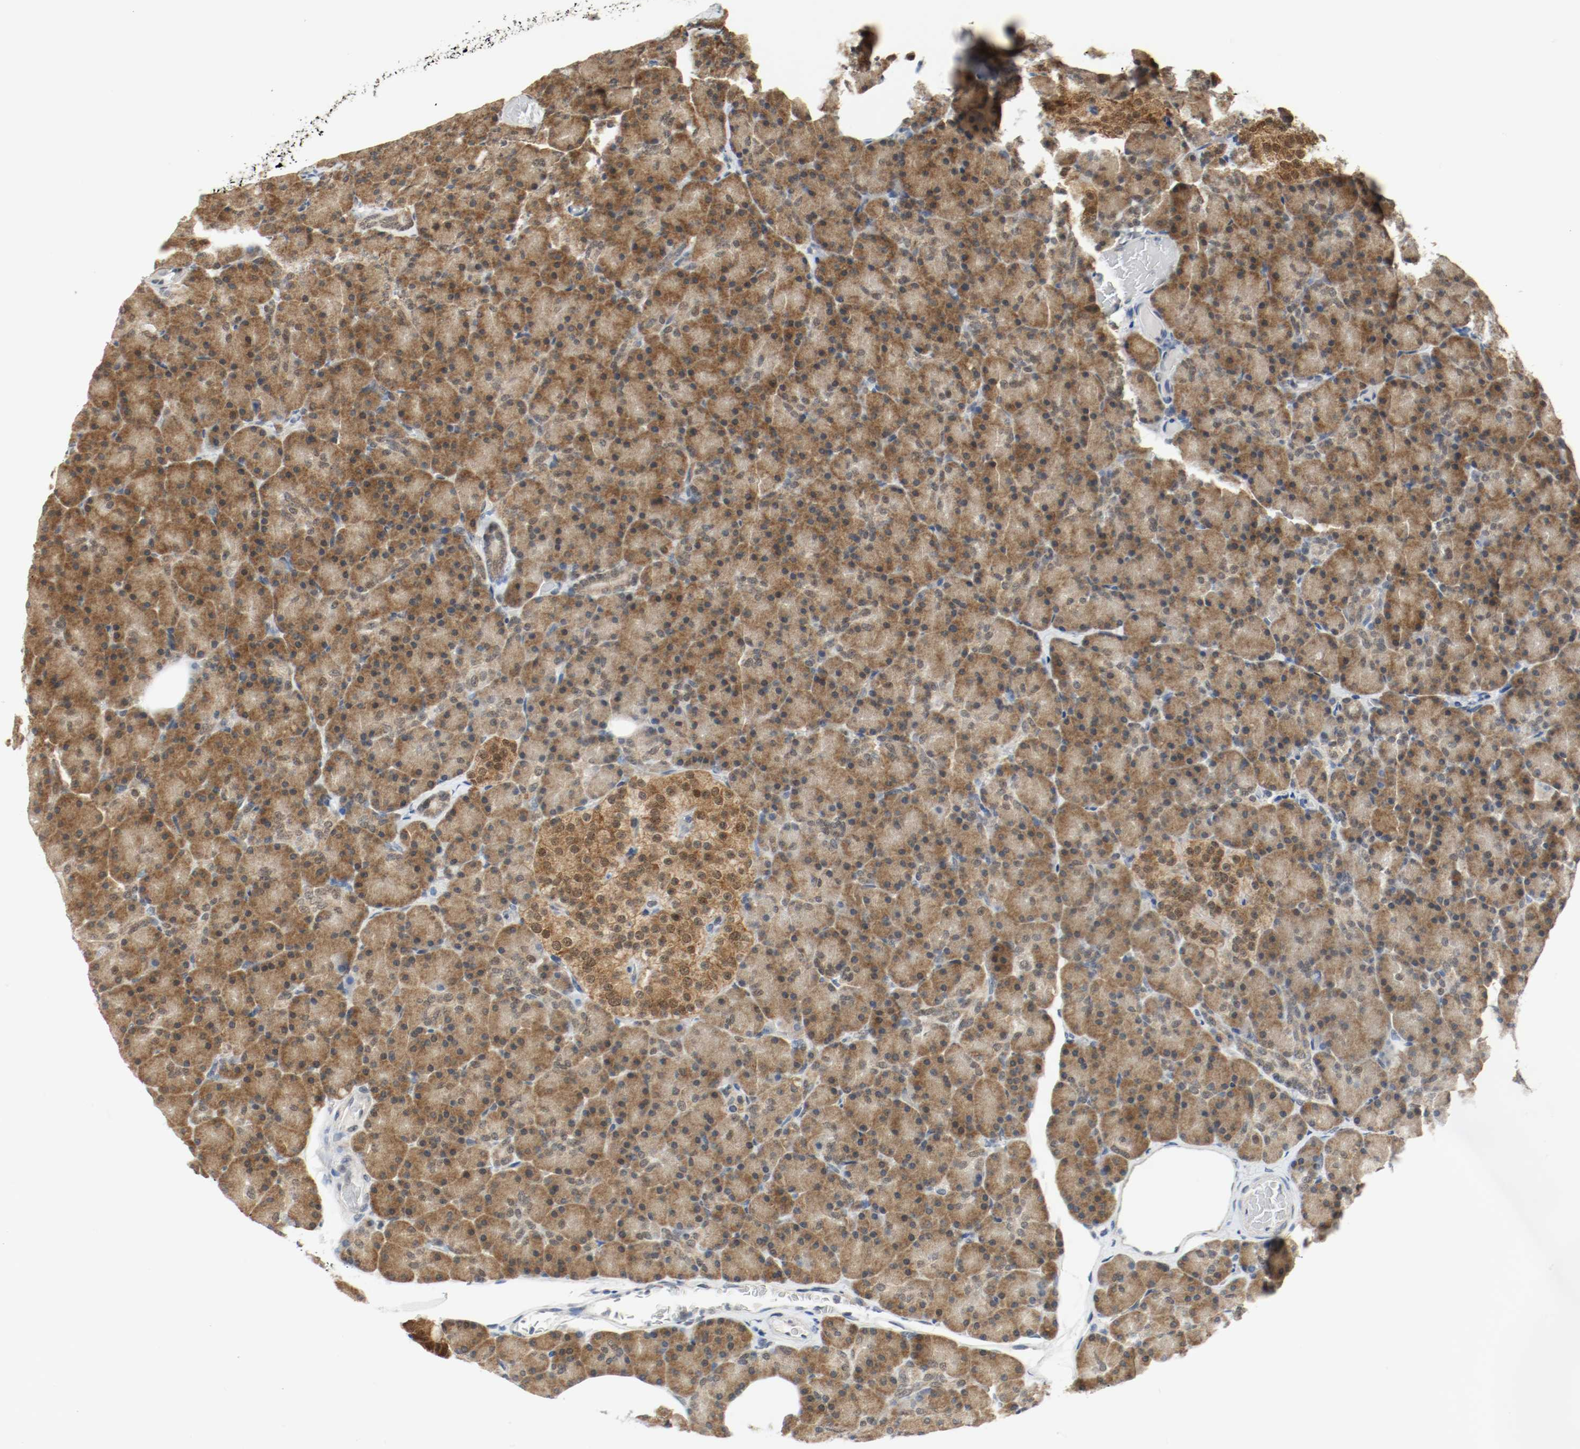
{"staining": {"intensity": "moderate", "quantity": ">75%", "location": "cytoplasmic/membranous,nuclear"}, "tissue": "pancreas", "cell_type": "Exocrine glandular cells", "image_type": "normal", "snomed": [{"axis": "morphology", "description": "Normal tissue, NOS"}, {"axis": "topography", "description": "Pancreas"}], "caption": "High-magnification brightfield microscopy of normal pancreas stained with DAB (brown) and counterstained with hematoxylin (blue). exocrine glandular cells exhibit moderate cytoplasmic/membranous,nuclear positivity is appreciated in about>75% of cells. (DAB IHC, brown staining for protein, blue staining for nuclei).", "gene": "PPME1", "patient": {"sex": "female", "age": 43}}